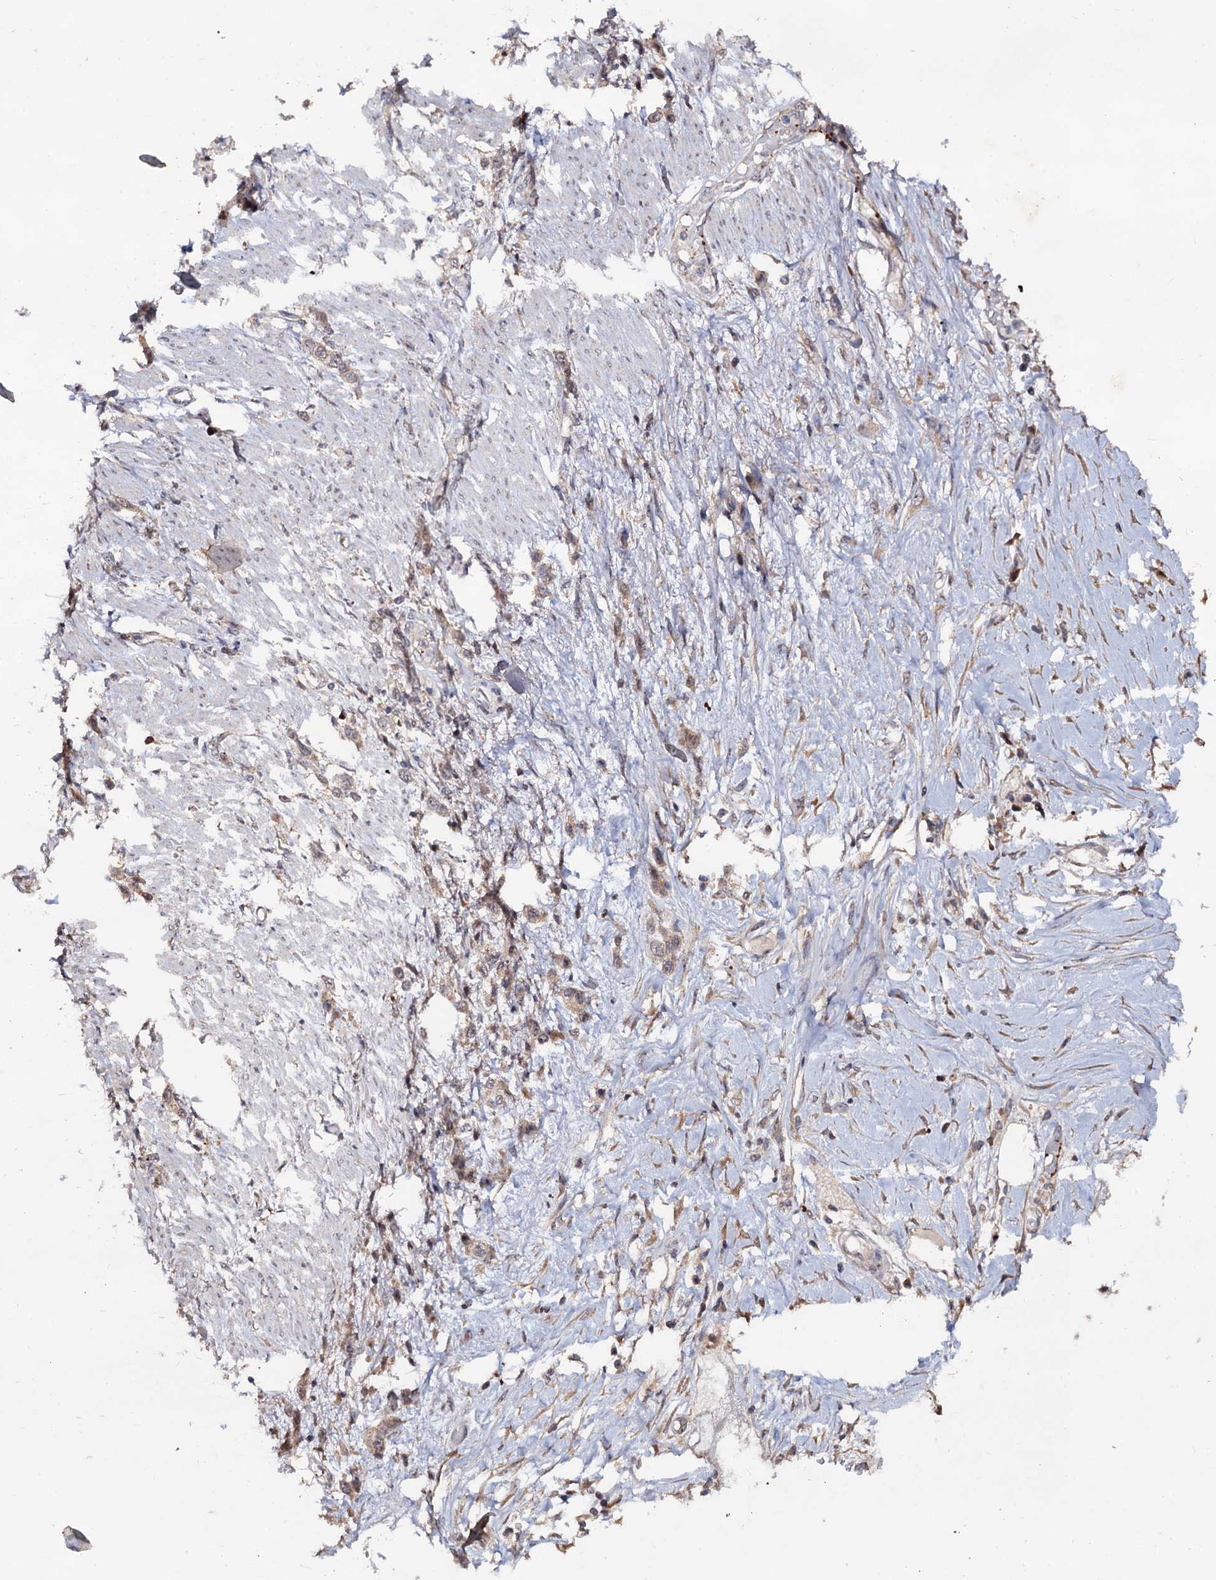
{"staining": {"intensity": "weak", "quantity": ">75%", "location": "cytoplasmic/membranous"}, "tissue": "stomach cancer", "cell_type": "Tumor cells", "image_type": "cancer", "snomed": [{"axis": "morphology", "description": "Adenocarcinoma, NOS"}, {"axis": "morphology", "description": "Adenocarcinoma, High grade"}, {"axis": "topography", "description": "Stomach, upper"}, {"axis": "topography", "description": "Stomach, lower"}], "caption": "IHC (DAB (3,3'-diaminobenzidine)) staining of human stomach cancer demonstrates weak cytoplasmic/membranous protein staining in about >75% of tumor cells.", "gene": "LRRC63", "patient": {"sex": "female", "age": 65}}